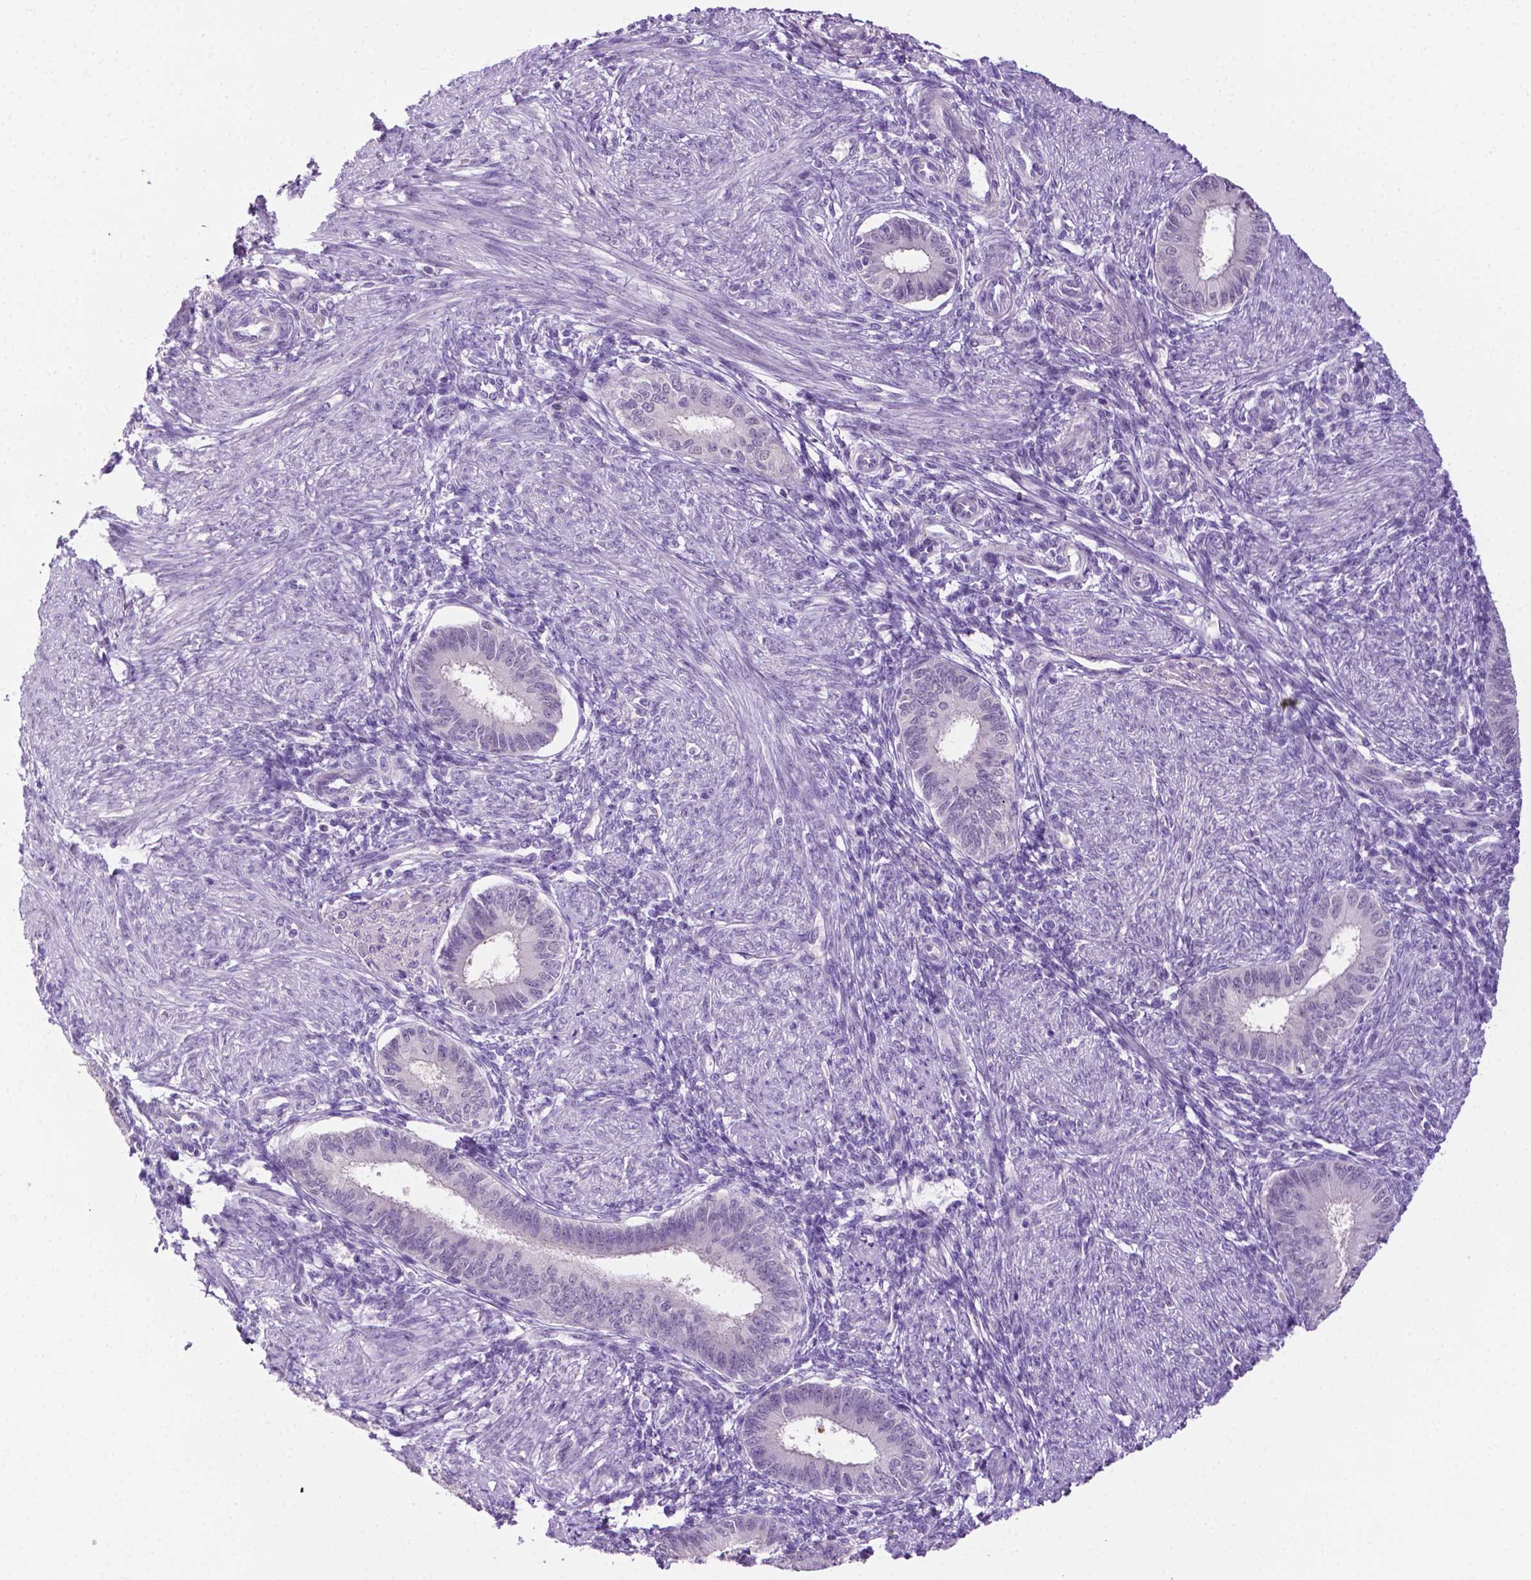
{"staining": {"intensity": "negative", "quantity": "none", "location": "none"}, "tissue": "endometrium", "cell_type": "Cells in endometrial stroma", "image_type": "normal", "snomed": [{"axis": "morphology", "description": "Normal tissue, NOS"}, {"axis": "topography", "description": "Endometrium"}], "caption": "The image reveals no staining of cells in endometrial stroma in benign endometrium.", "gene": "MMP27", "patient": {"sex": "female", "age": 39}}